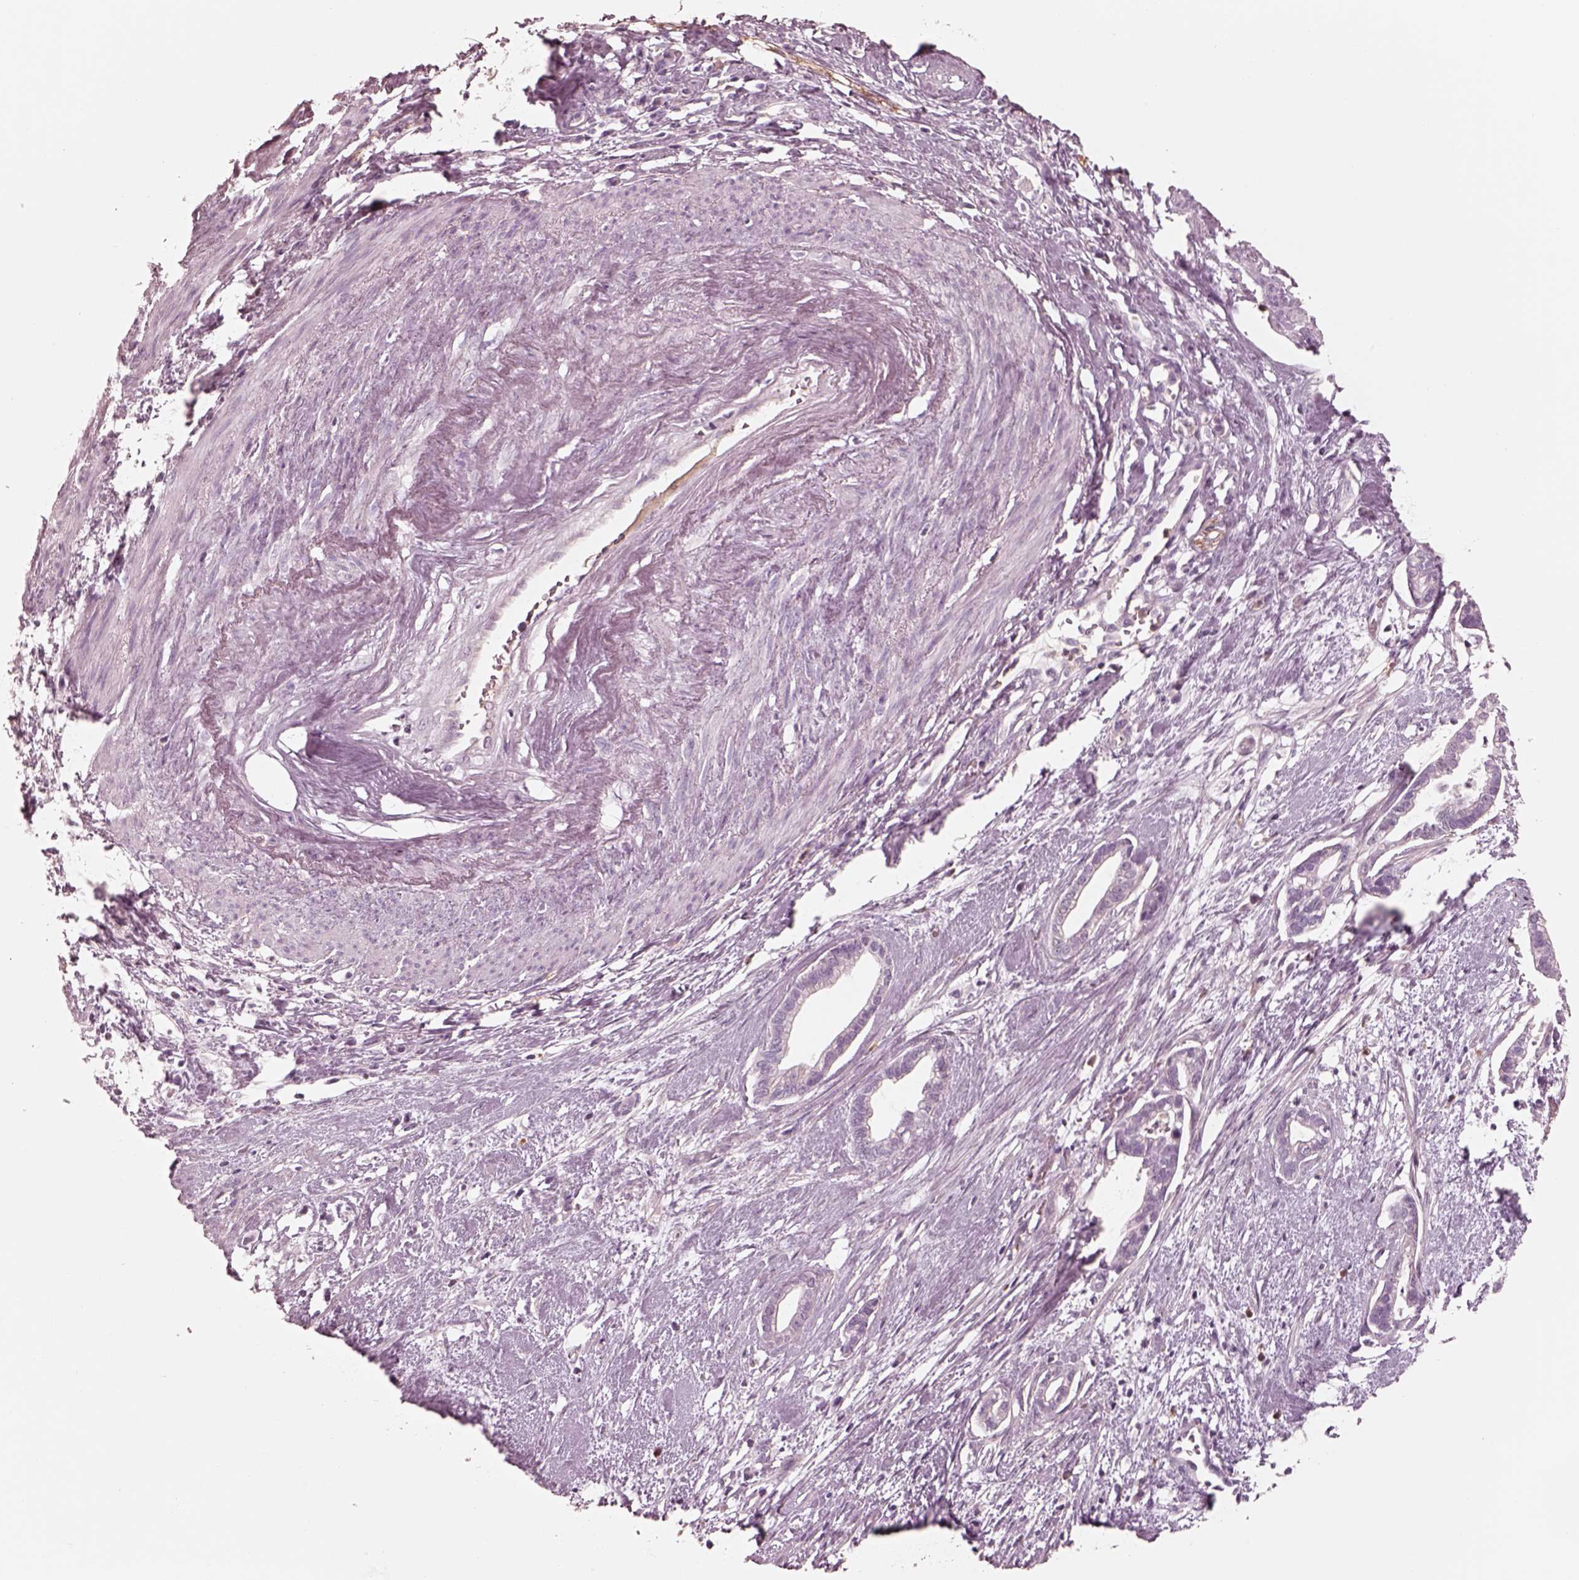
{"staining": {"intensity": "negative", "quantity": "none", "location": "none"}, "tissue": "cervical cancer", "cell_type": "Tumor cells", "image_type": "cancer", "snomed": [{"axis": "morphology", "description": "Adenocarcinoma, NOS"}, {"axis": "topography", "description": "Cervix"}], "caption": "Tumor cells show no significant positivity in cervical adenocarcinoma.", "gene": "GPRIN1", "patient": {"sex": "female", "age": 62}}